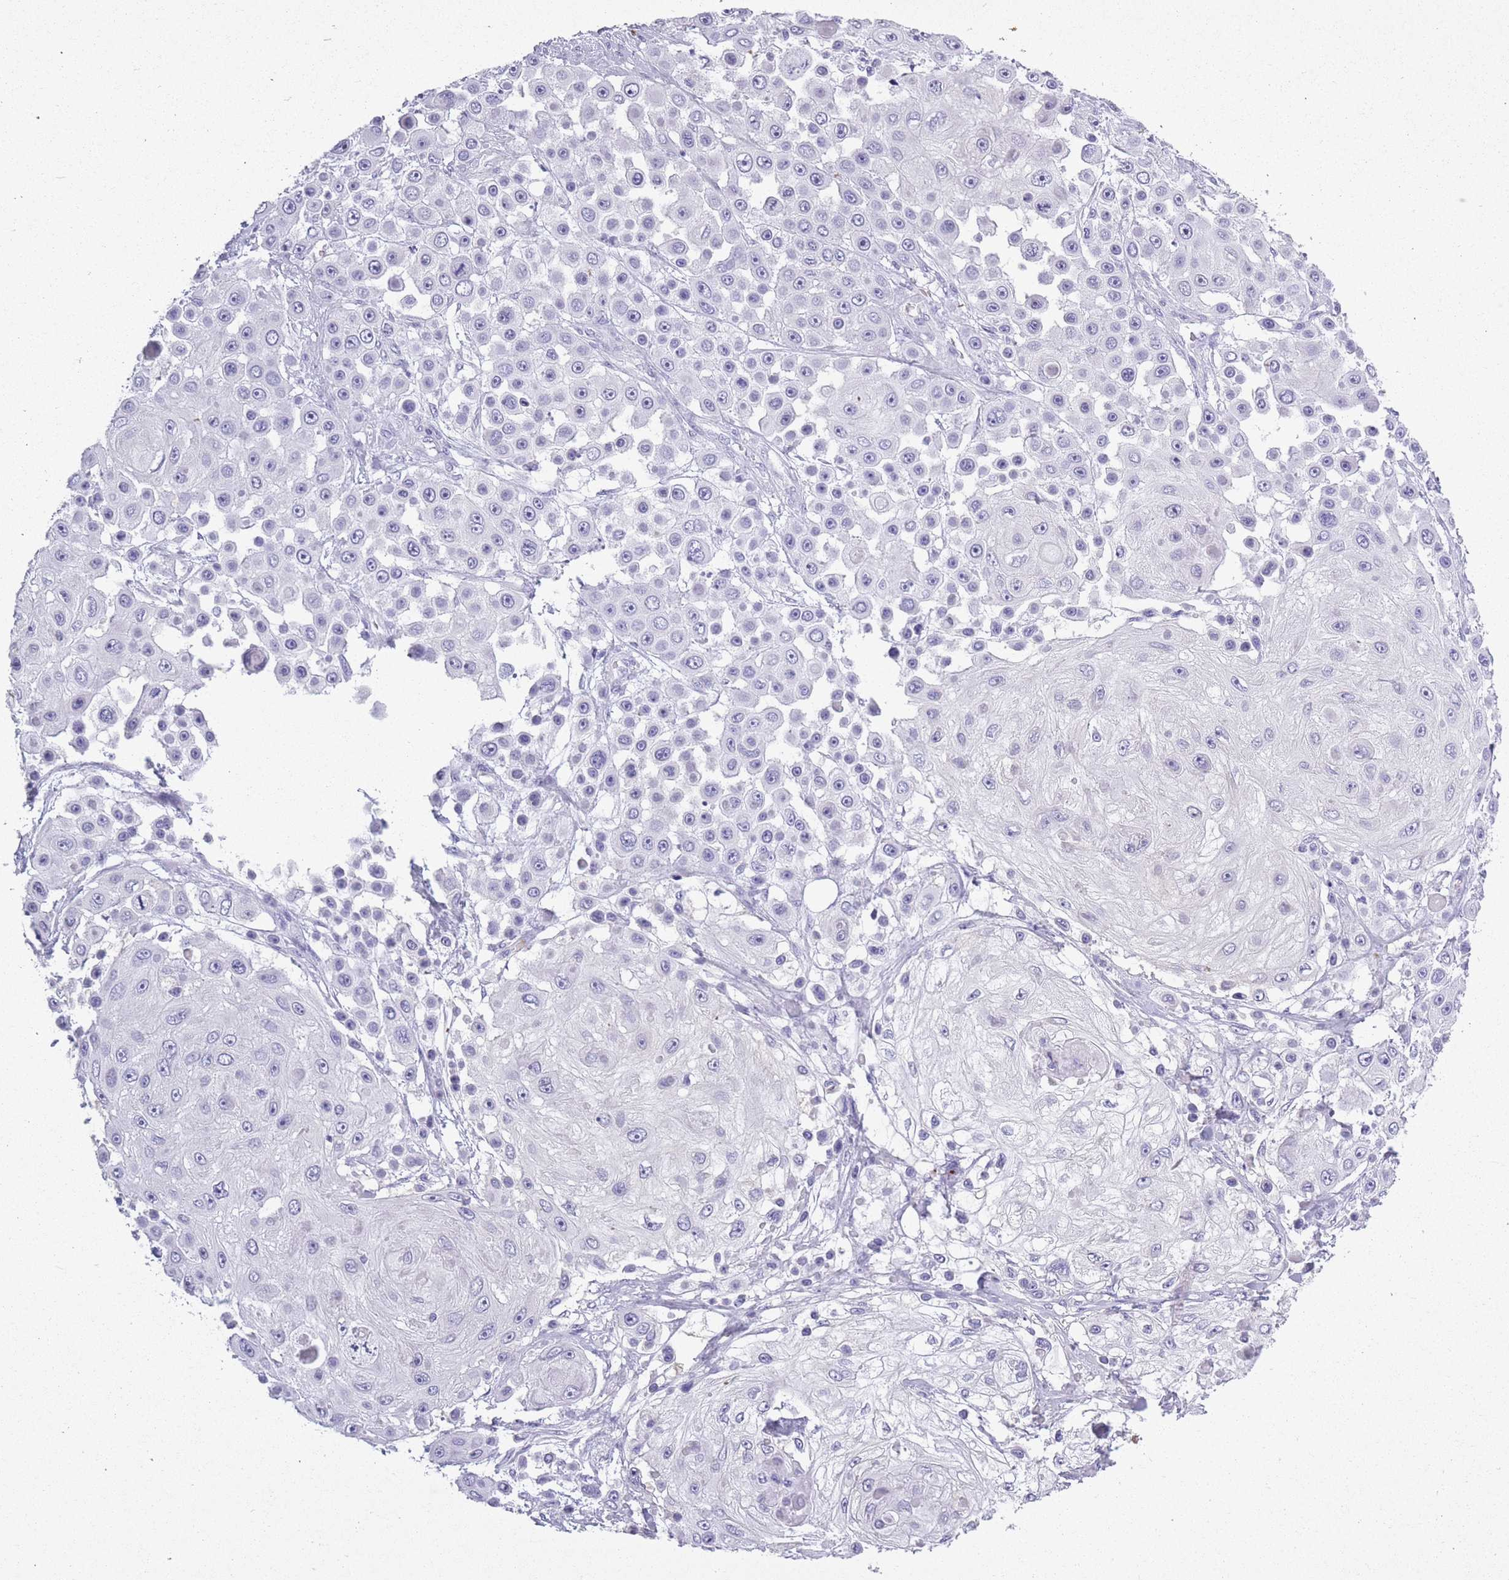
{"staining": {"intensity": "negative", "quantity": "none", "location": "none"}, "tissue": "skin cancer", "cell_type": "Tumor cells", "image_type": "cancer", "snomed": [{"axis": "morphology", "description": "Squamous cell carcinoma, NOS"}, {"axis": "topography", "description": "Skin"}], "caption": "This is an IHC micrograph of human skin cancer (squamous cell carcinoma). There is no positivity in tumor cells.", "gene": "OR7C1", "patient": {"sex": "male", "age": 67}}